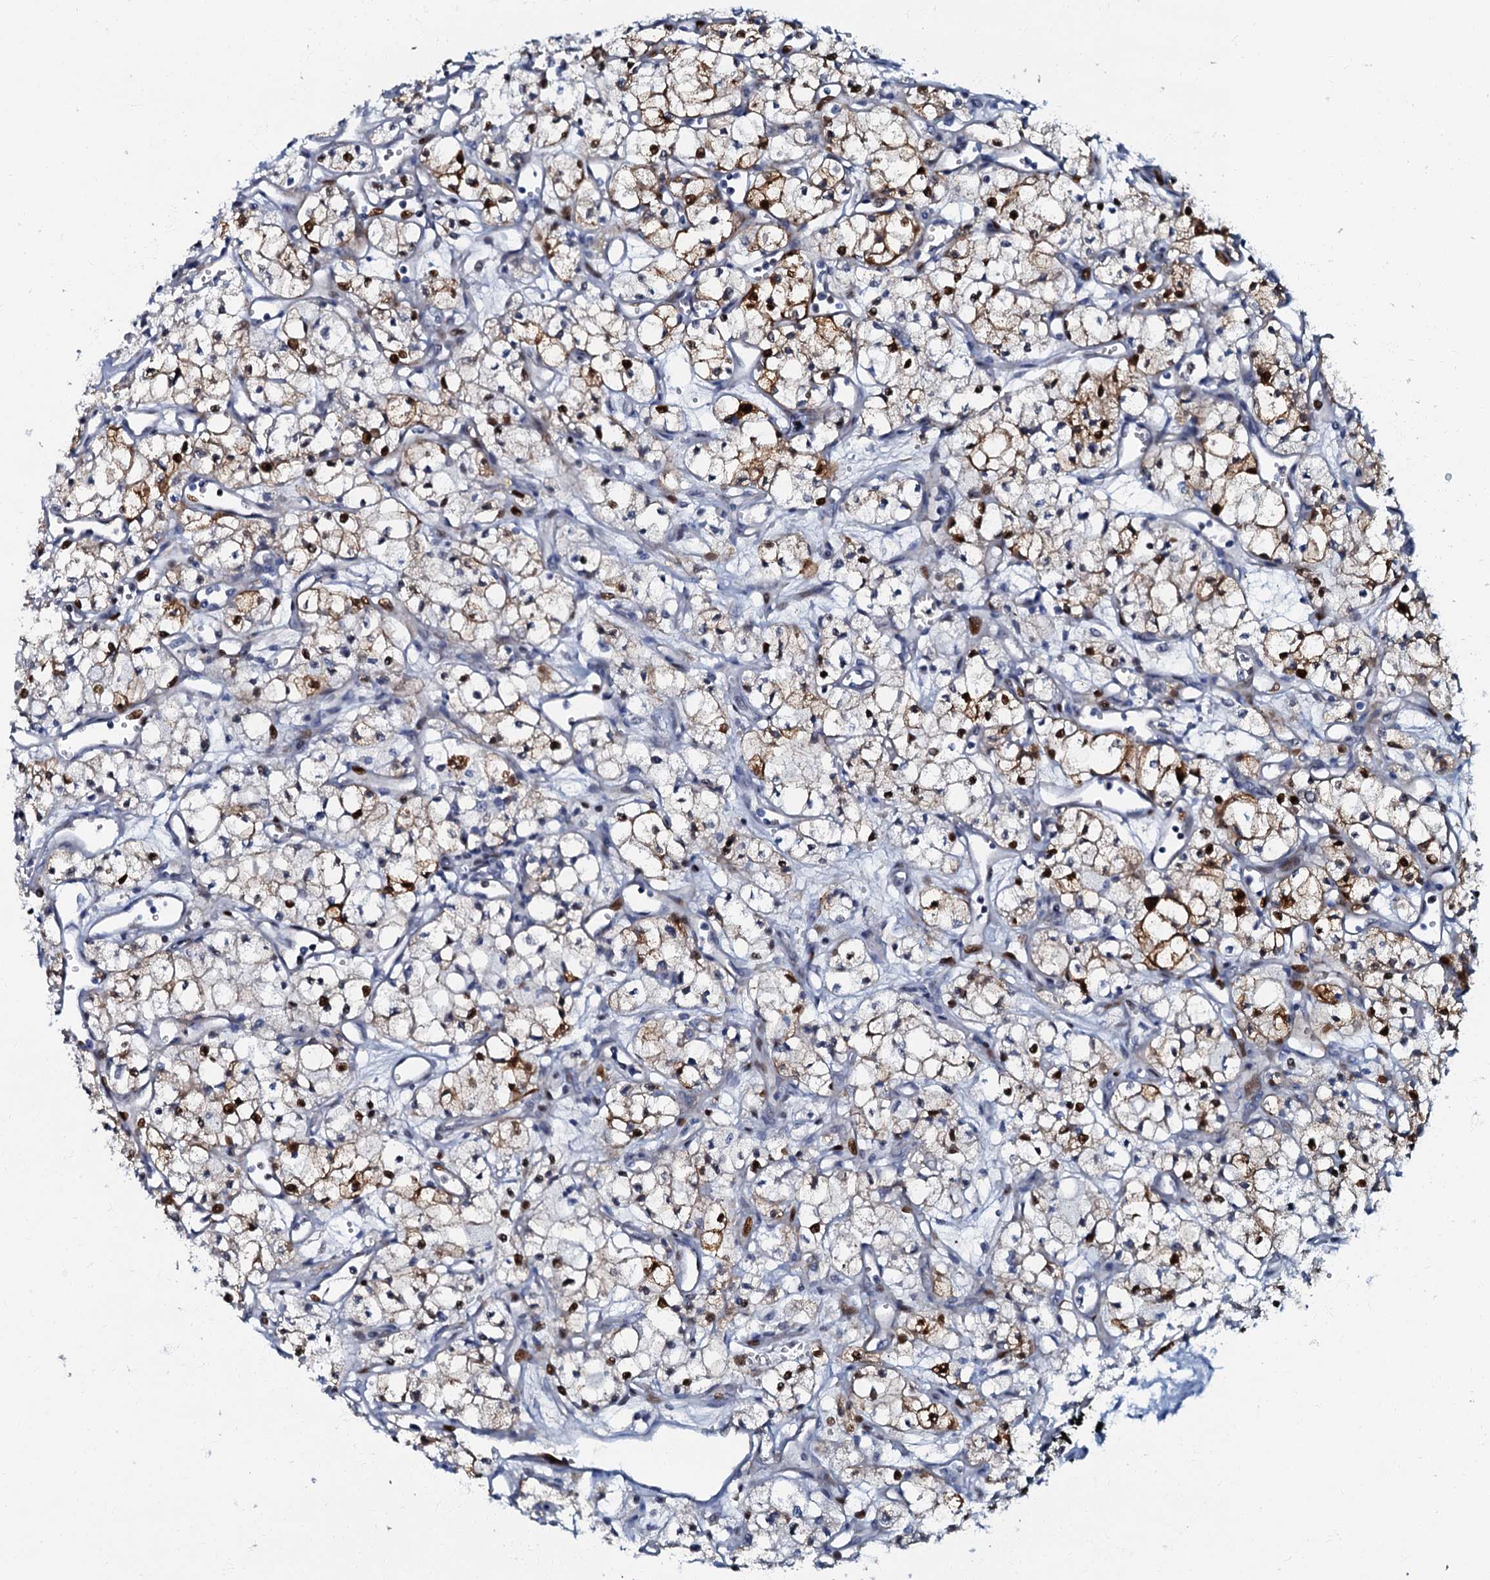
{"staining": {"intensity": "moderate", "quantity": "<25%", "location": "cytoplasmic/membranous,nuclear"}, "tissue": "renal cancer", "cell_type": "Tumor cells", "image_type": "cancer", "snomed": [{"axis": "morphology", "description": "Adenocarcinoma, NOS"}, {"axis": "topography", "description": "Kidney"}], "caption": "This photomicrograph demonstrates immunohistochemistry (IHC) staining of renal cancer (adenocarcinoma), with low moderate cytoplasmic/membranous and nuclear positivity in approximately <25% of tumor cells.", "gene": "MFSD5", "patient": {"sex": "male", "age": 59}}